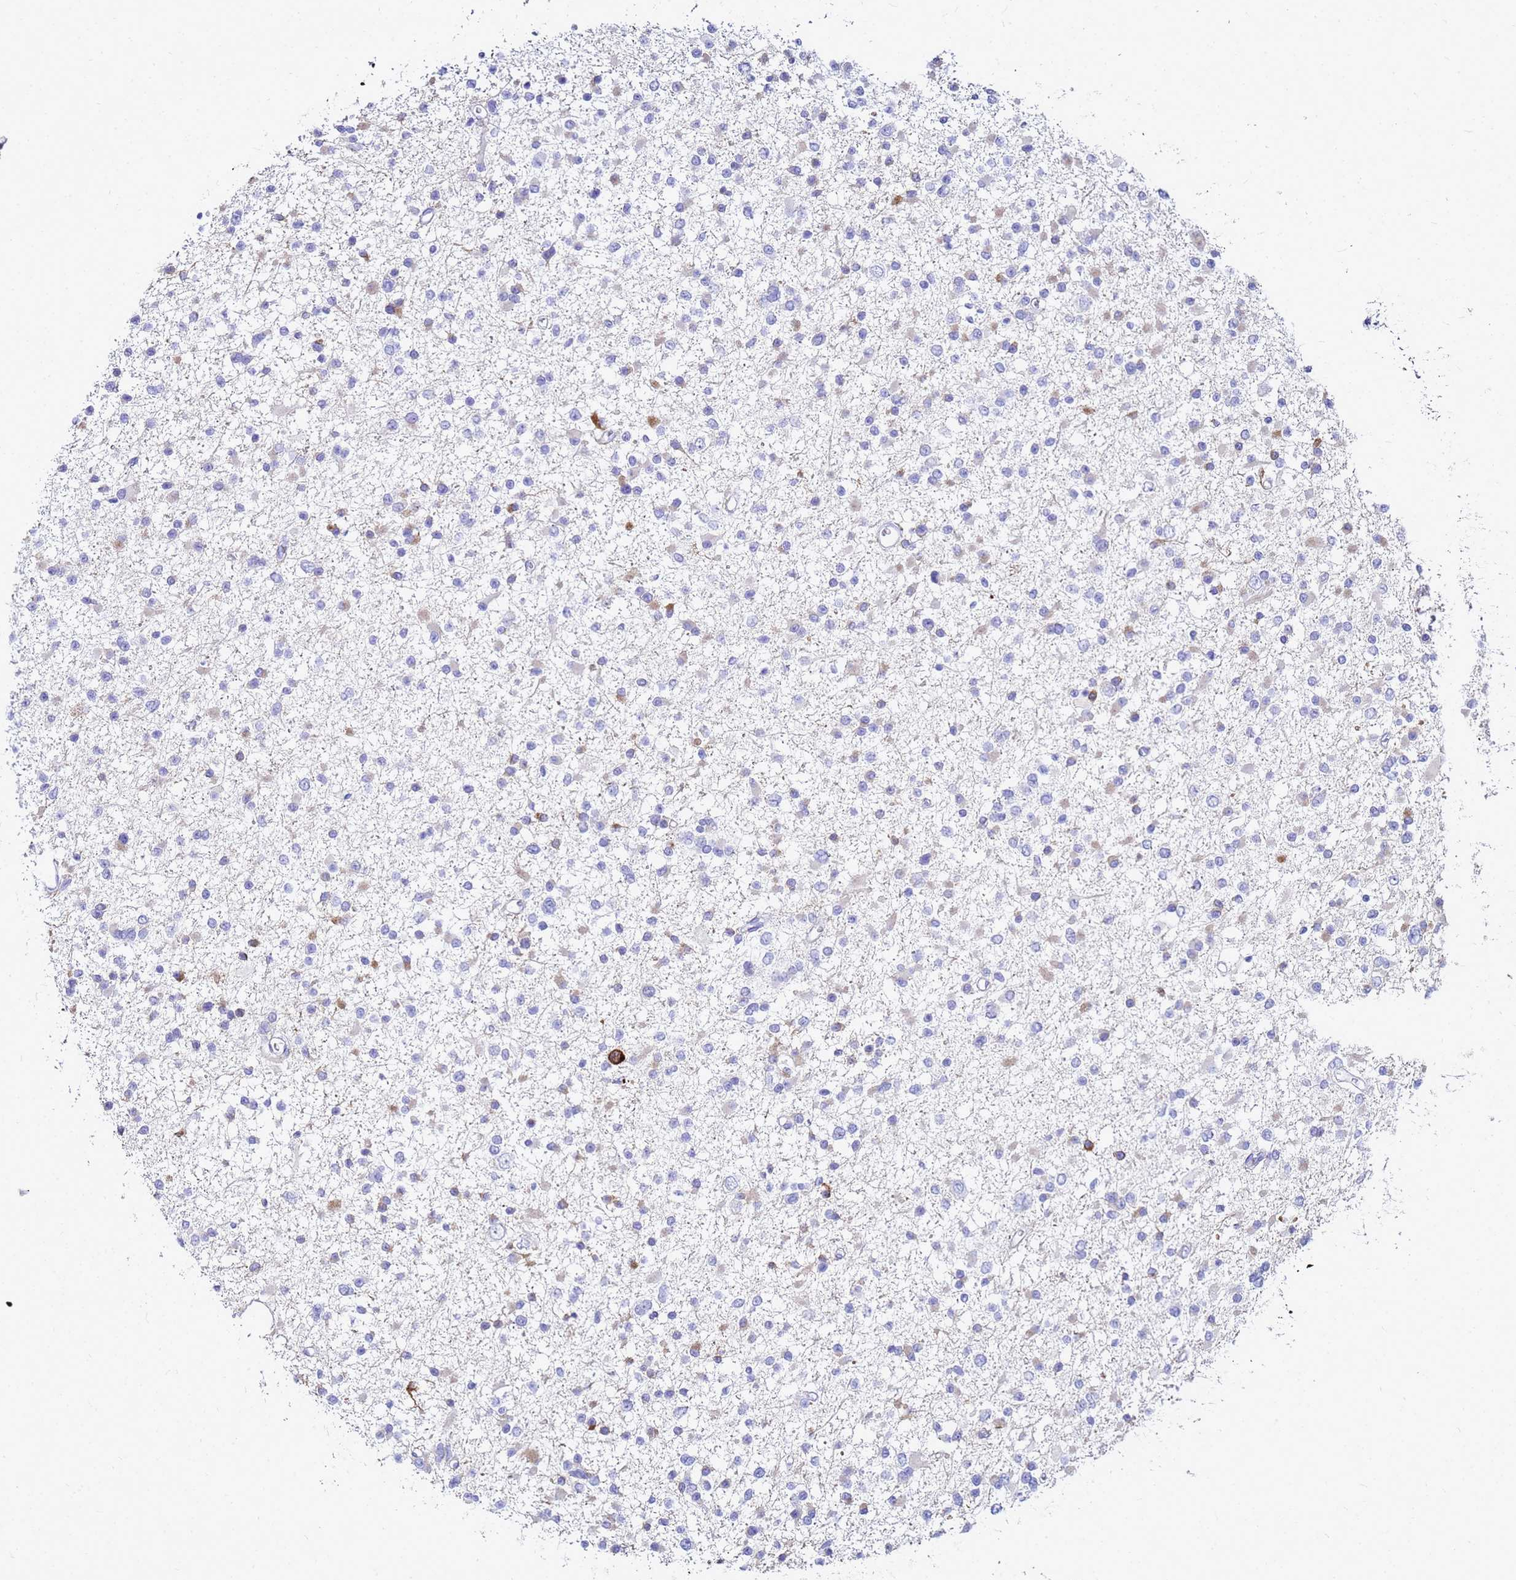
{"staining": {"intensity": "negative", "quantity": "none", "location": "none"}, "tissue": "glioma", "cell_type": "Tumor cells", "image_type": "cancer", "snomed": [{"axis": "morphology", "description": "Glioma, malignant, Low grade"}, {"axis": "topography", "description": "Brain"}], "caption": "DAB immunohistochemical staining of human malignant low-grade glioma exhibits no significant staining in tumor cells.", "gene": "CKB", "patient": {"sex": "female", "age": 22}}